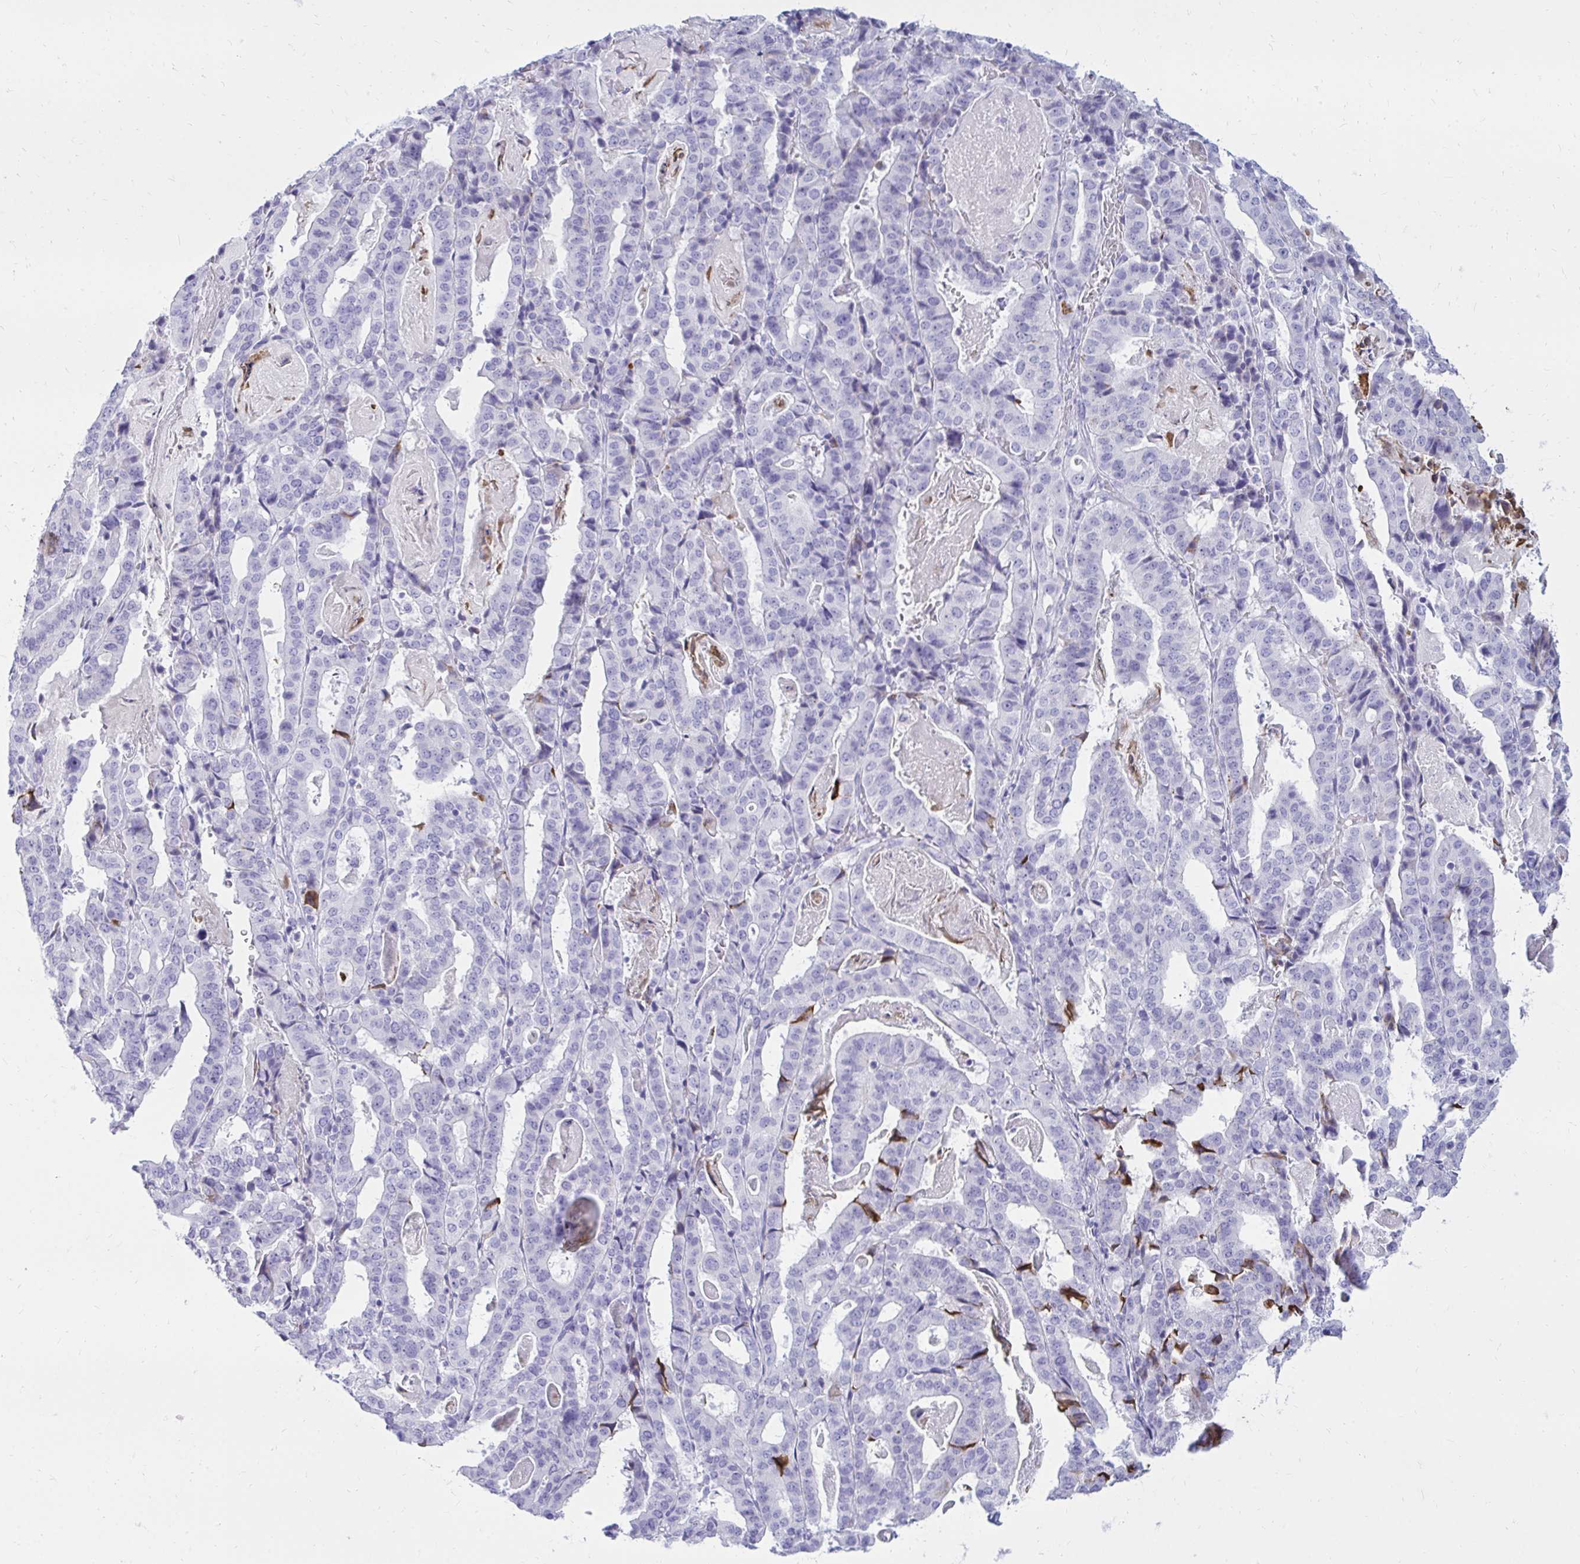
{"staining": {"intensity": "negative", "quantity": "none", "location": "none"}, "tissue": "stomach cancer", "cell_type": "Tumor cells", "image_type": "cancer", "snomed": [{"axis": "morphology", "description": "Adenocarcinoma, NOS"}, {"axis": "topography", "description": "Stomach"}], "caption": "Tumor cells show no significant protein positivity in stomach adenocarcinoma.", "gene": "NANOGNB", "patient": {"sex": "male", "age": 48}}